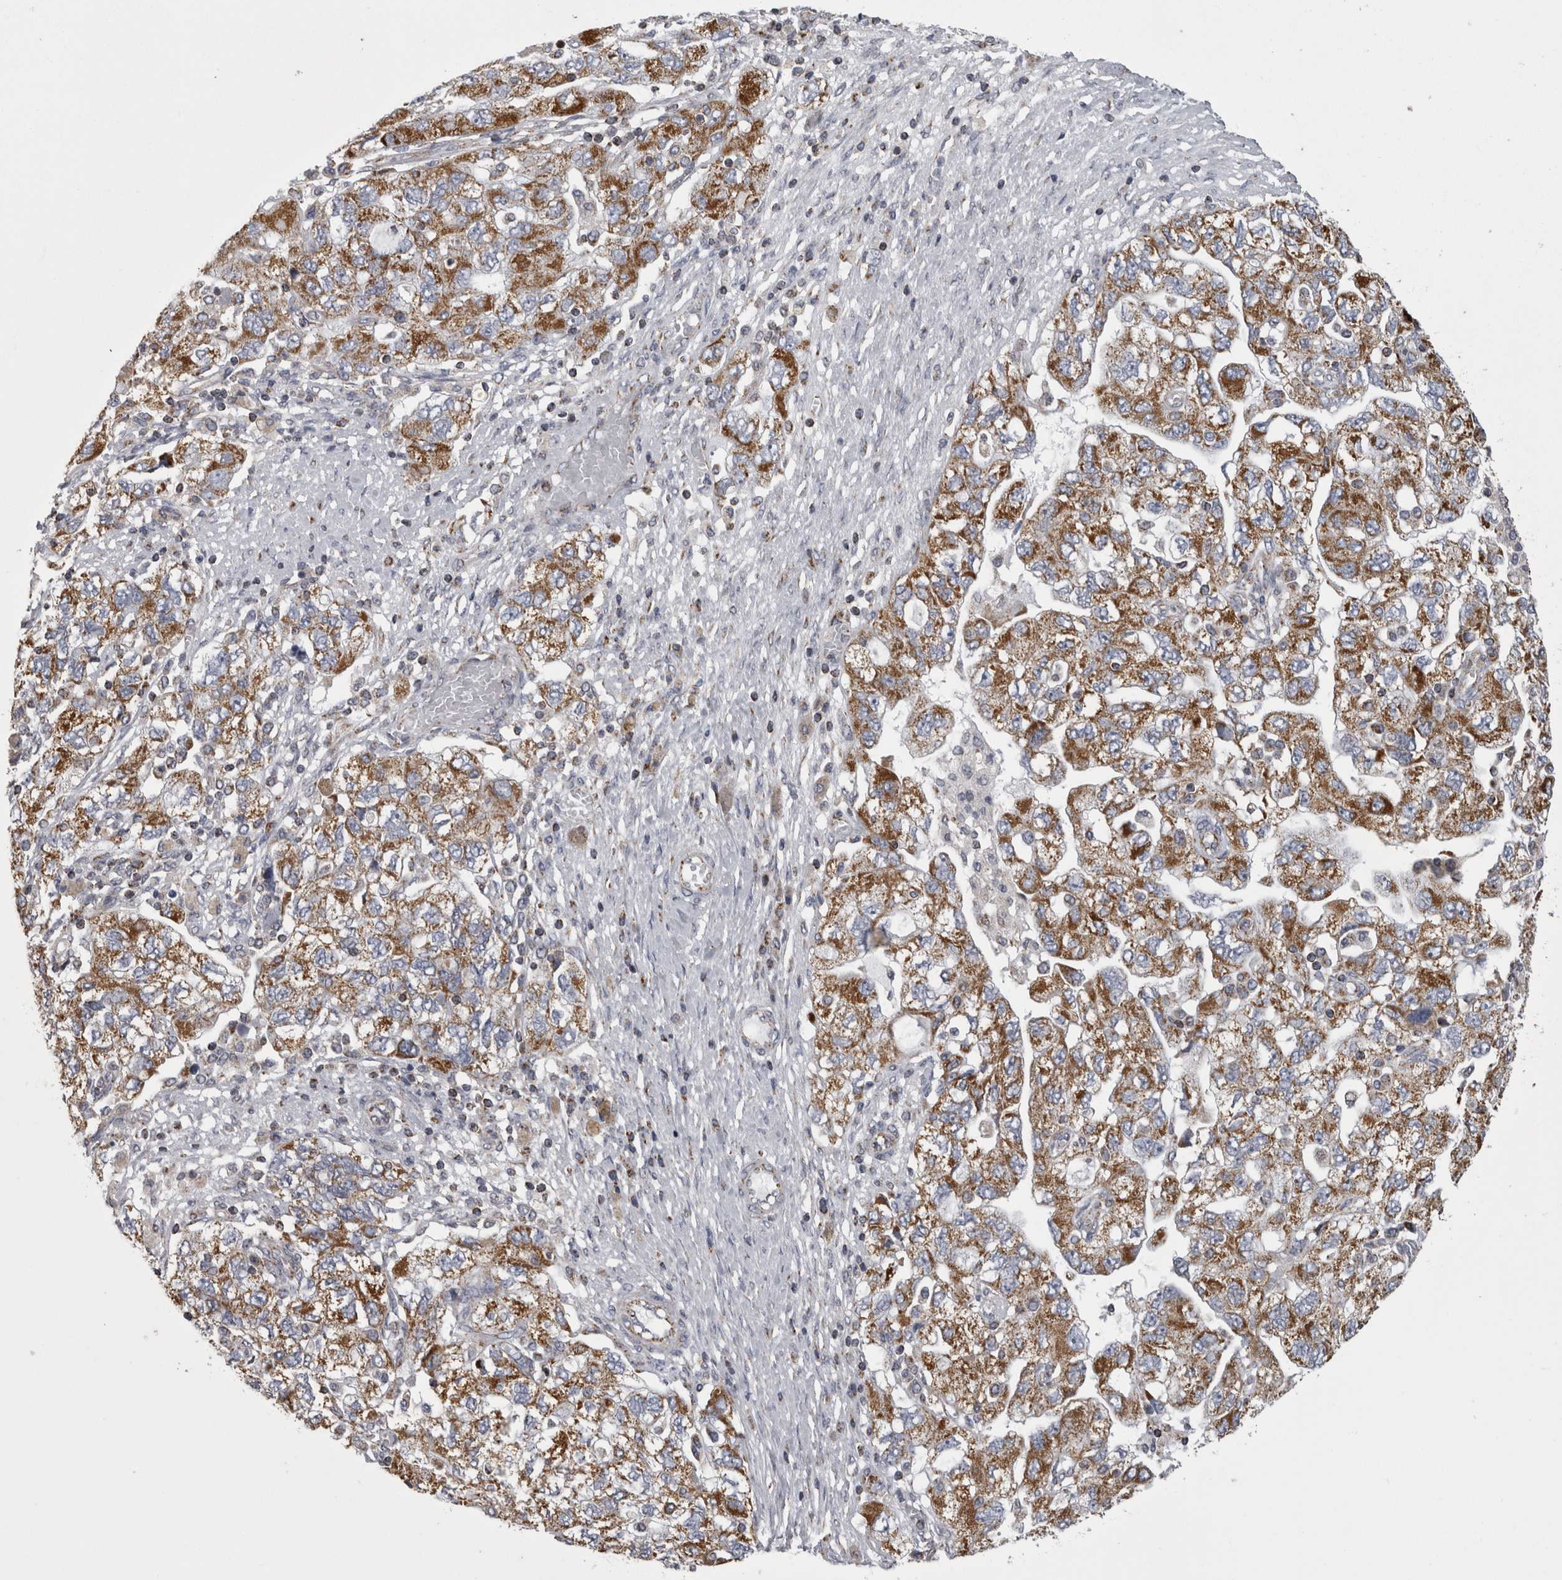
{"staining": {"intensity": "moderate", "quantity": ">75%", "location": "cytoplasmic/membranous"}, "tissue": "ovarian cancer", "cell_type": "Tumor cells", "image_type": "cancer", "snomed": [{"axis": "morphology", "description": "Carcinoma, NOS"}, {"axis": "morphology", "description": "Cystadenocarcinoma, serous, NOS"}, {"axis": "topography", "description": "Ovary"}], "caption": "This histopathology image demonstrates ovarian cancer stained with immunohistochemistry to label a protein in brown. The cytoplasmic/membranous of tumor cells show moderate positivity for the protein. Nuclei are counter-stained blue.", "gene": "MDH2", "patient": {"sex": "female", "age": 69}}